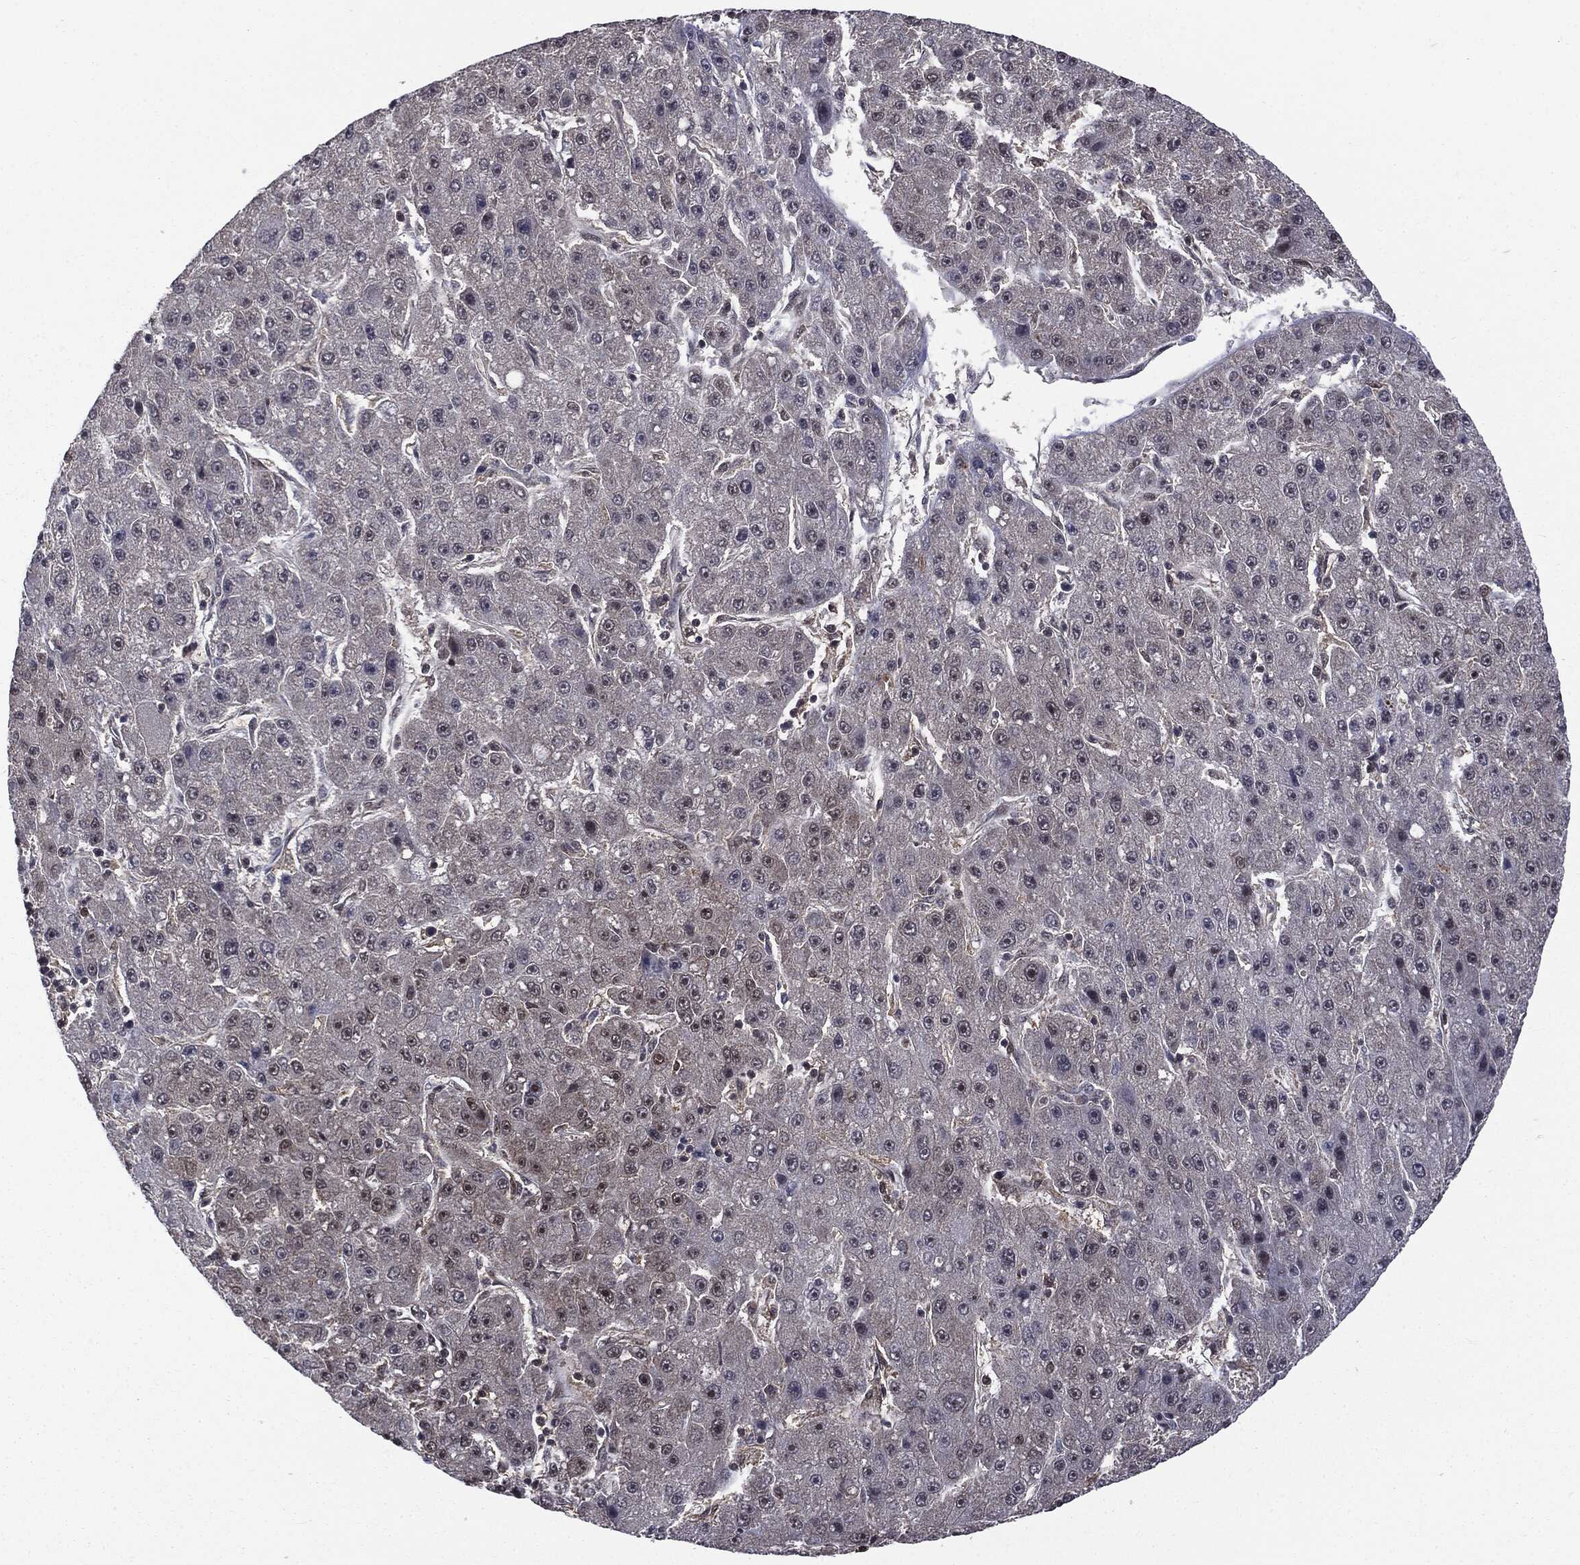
{"staining": {"intensity": "negative", "quantity": "none", "location": "none"}, "tissue": "liver cancer", "cell_type": "Tumor cells", "image_type": "cancer", "snomed": [{"axis": "morphology", "description": "Carcinoma, Hepatocellular, NOS"}, {"axis": "topography", "description": "Liver"}], "caption": "Immunohistochemistry (IHC) image of neoplastic tissue: human liver cancer stained with DAB exhibits no significant protein positivity in tumor cells. (Immunohistochemistry (IHC), brightfield microscopy, high magnification).", "gene": "PTPA", "patient": {"sex": "male", "age": 67}}